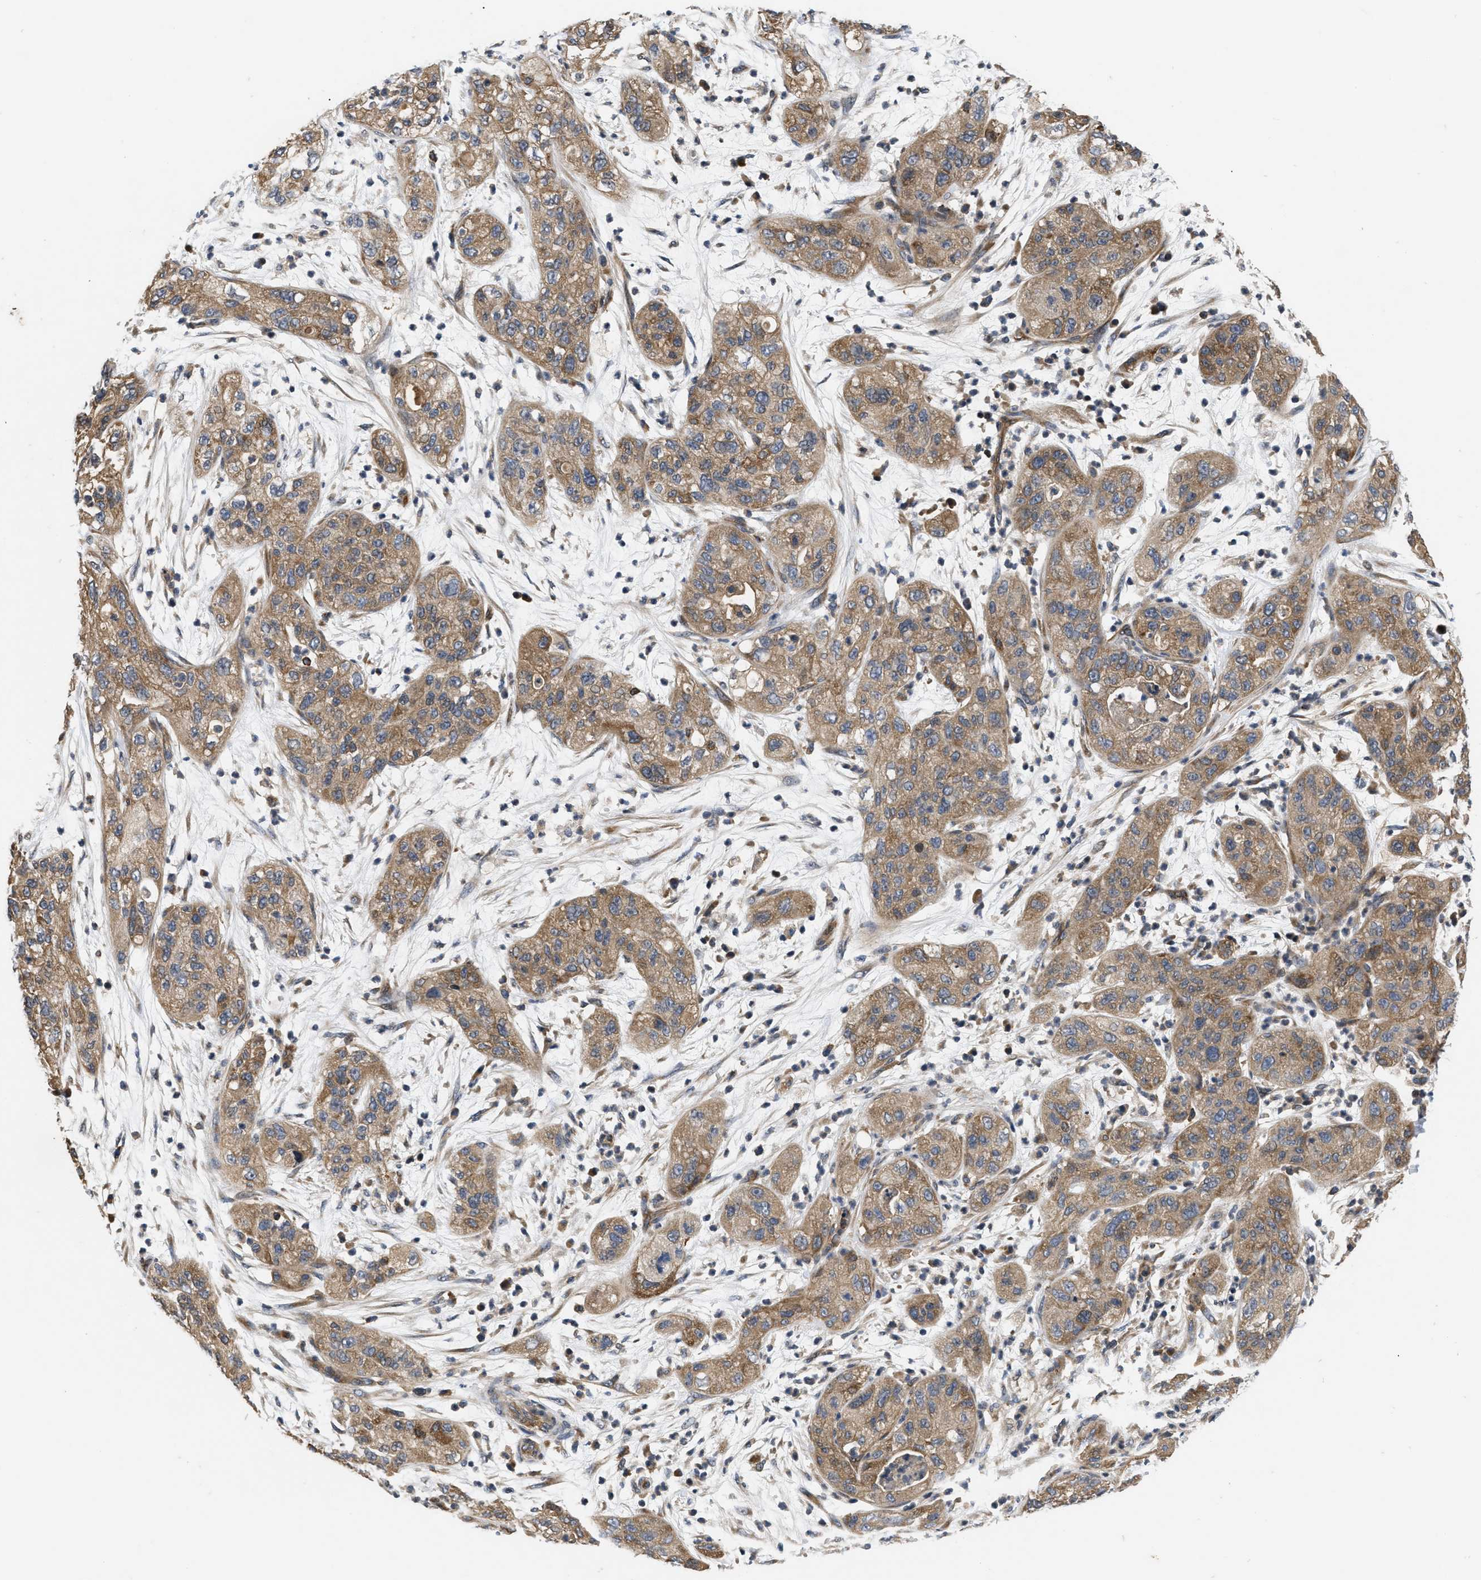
{"staining": {"intensity": "moderate", "quantity": ">75%", "location": "cytoplasmic/membranous"}, "tissue": "pancreatic cancer", "cell_type": "Tumor cells", "image_type": "cancer", "snomed": [{"axis": "morphology", "description": "Adenocarcinoma, NOS"}, {"axis": "topography", "description": "Pancreas"}], "caption": "The immunohistochemical stain highlights moderate cytoplasmic/membranous positivity in tumor cells of pancreatic cancer tissue.", "gene": "HMGCR", "patient": {"sex": "female", "age": 78}}